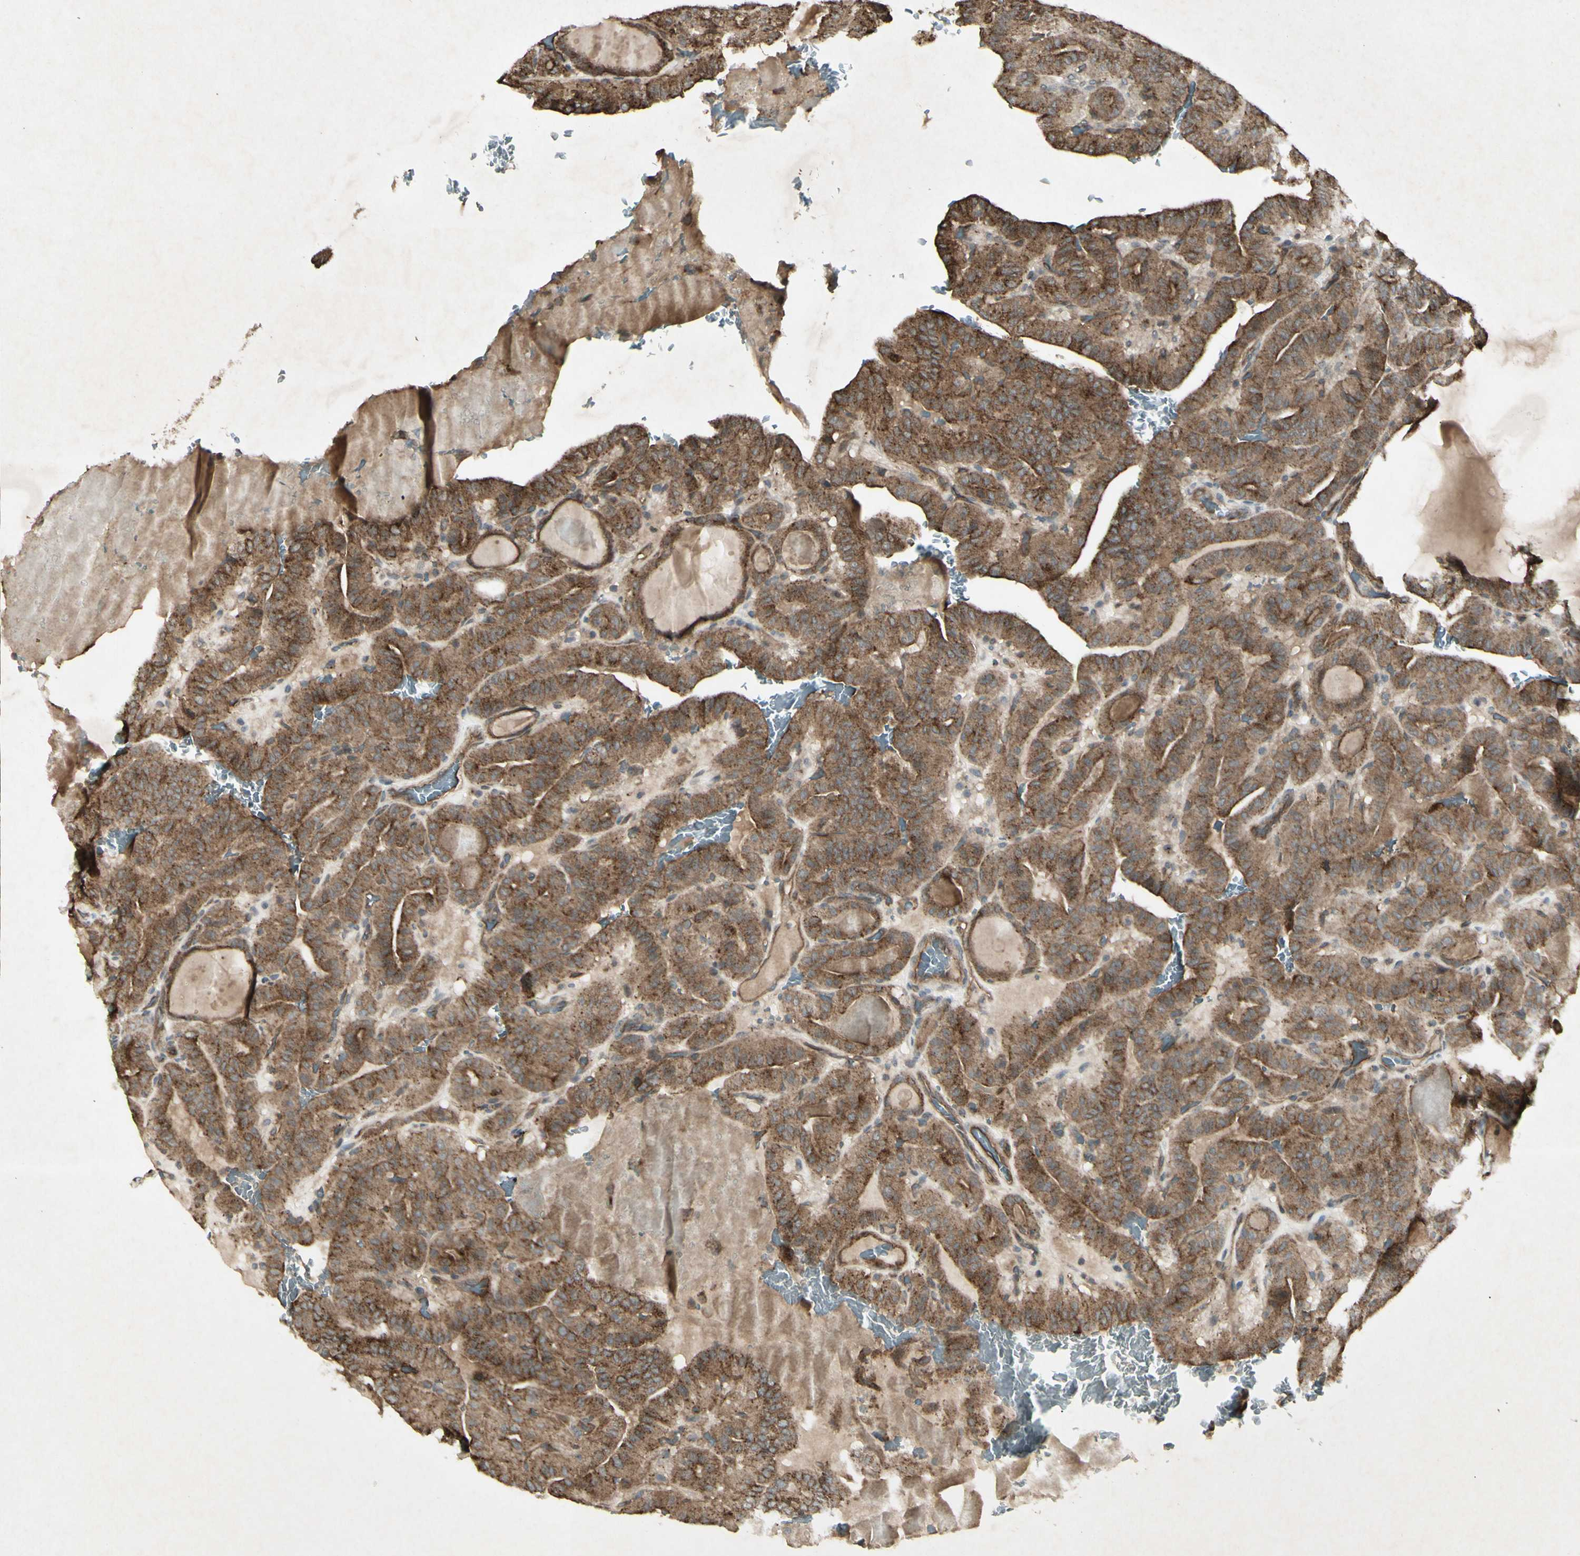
{"staining": {"intensity": "moderate", "quantity": ">75%", "location": "cytoplasmic/membranous"}, "tissue": "thyroid cancer", "cell_type": "Tumor cells", "image_type": "cancer", "snomed": [{"axis": "morphology", "description": "Papillary adenocarcinoma, NOS"}, {"axis": "topography", "description": "Thyroid gland"}], "caption": "The histopathology image displays immunohistochemical staining of thyroid cancer. There is moderate cytoplasmic/membranous positivity is seen in about >75% of tumor cells.", "gene": "JAG1", "patient": {"sex": "male", "age": 77}}